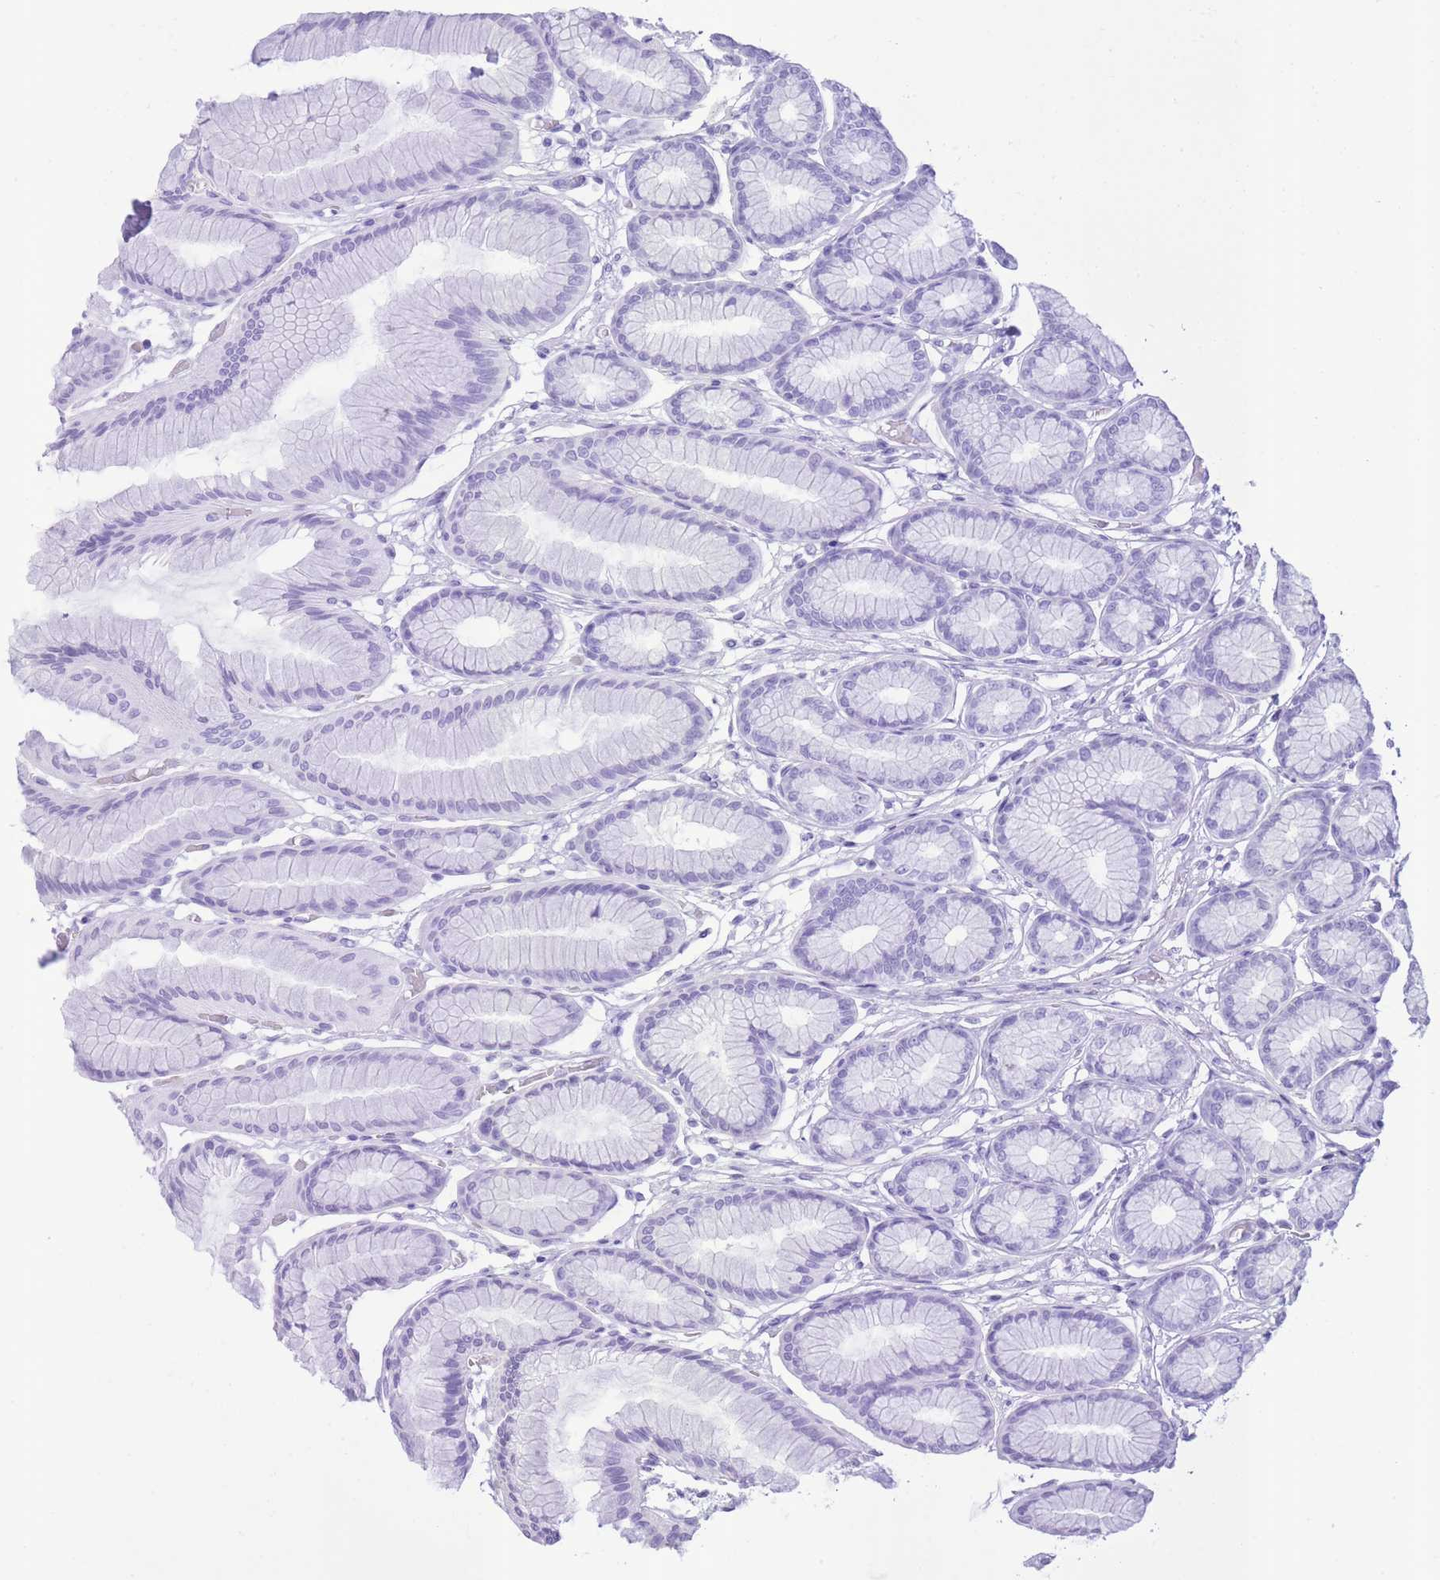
{"staining": {"intensity": "negative", "quantity": "none", "location": "none"}, "tissue": "stomach", "cell_type": "Glandular cells", "image_type": "normal", "snomed": [{"axis": "morphology", "description": "Normal tissue, NOS"}, {"axis": "morphology", "description": "Adenocarcinoma, NOS"}, {"axis": "morphology", "description": "Adenocarcinoma, High grade"}, {"axis": "topography", "description": "Stomach, upper"}, {"axis": "topography", "description": "Stomach"}], "caption": "This is an immunohistochemistry image of unremarkable human stomach. There is no positivity in glandular cells.", "gene": "SLC4A4", "patient": {"sex": "female", "age": 65}}